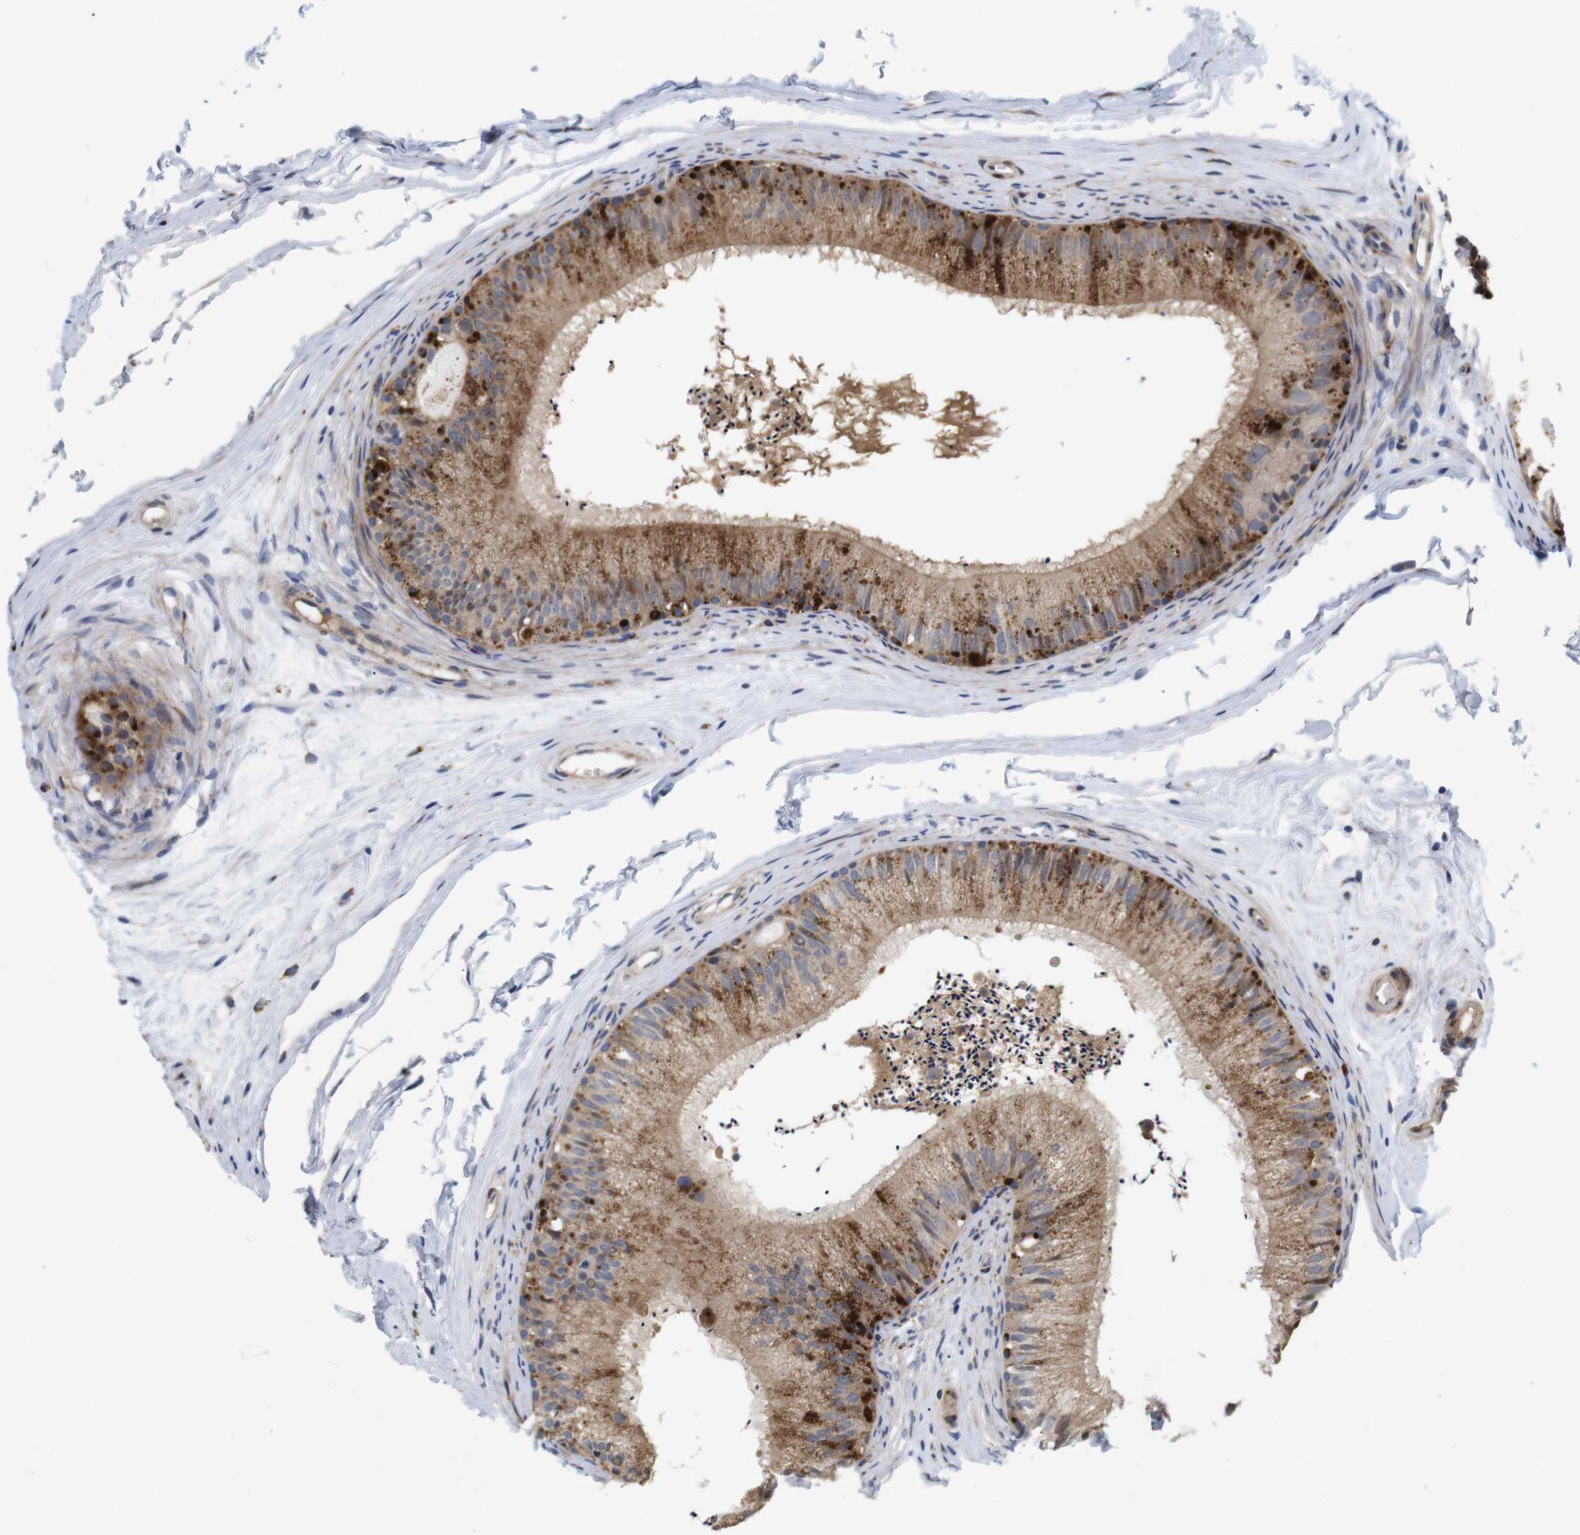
{"staining": {"intensity": "moderate", "quantity": ">75%", "location": "cytoplasmic/membranous"}, "tissue": "epididymis", "cell_type": "Glandular cells", "image_type": "normal", "snomed": [{"axis": "morphology", "description": "Normal tissue, NOS"}, {"axis": "topography", "description": "Epididymis"}], "caption": "Immunohistochemistry (IHC) image of benign human epididymis stained for a protein (brown), which exhibits medium levels of moderate cytoplasmic/membranous staining in about >75% of glandular cells.", "gene": "SPRY3", "patient": {"sex": "male", "age": 56}}